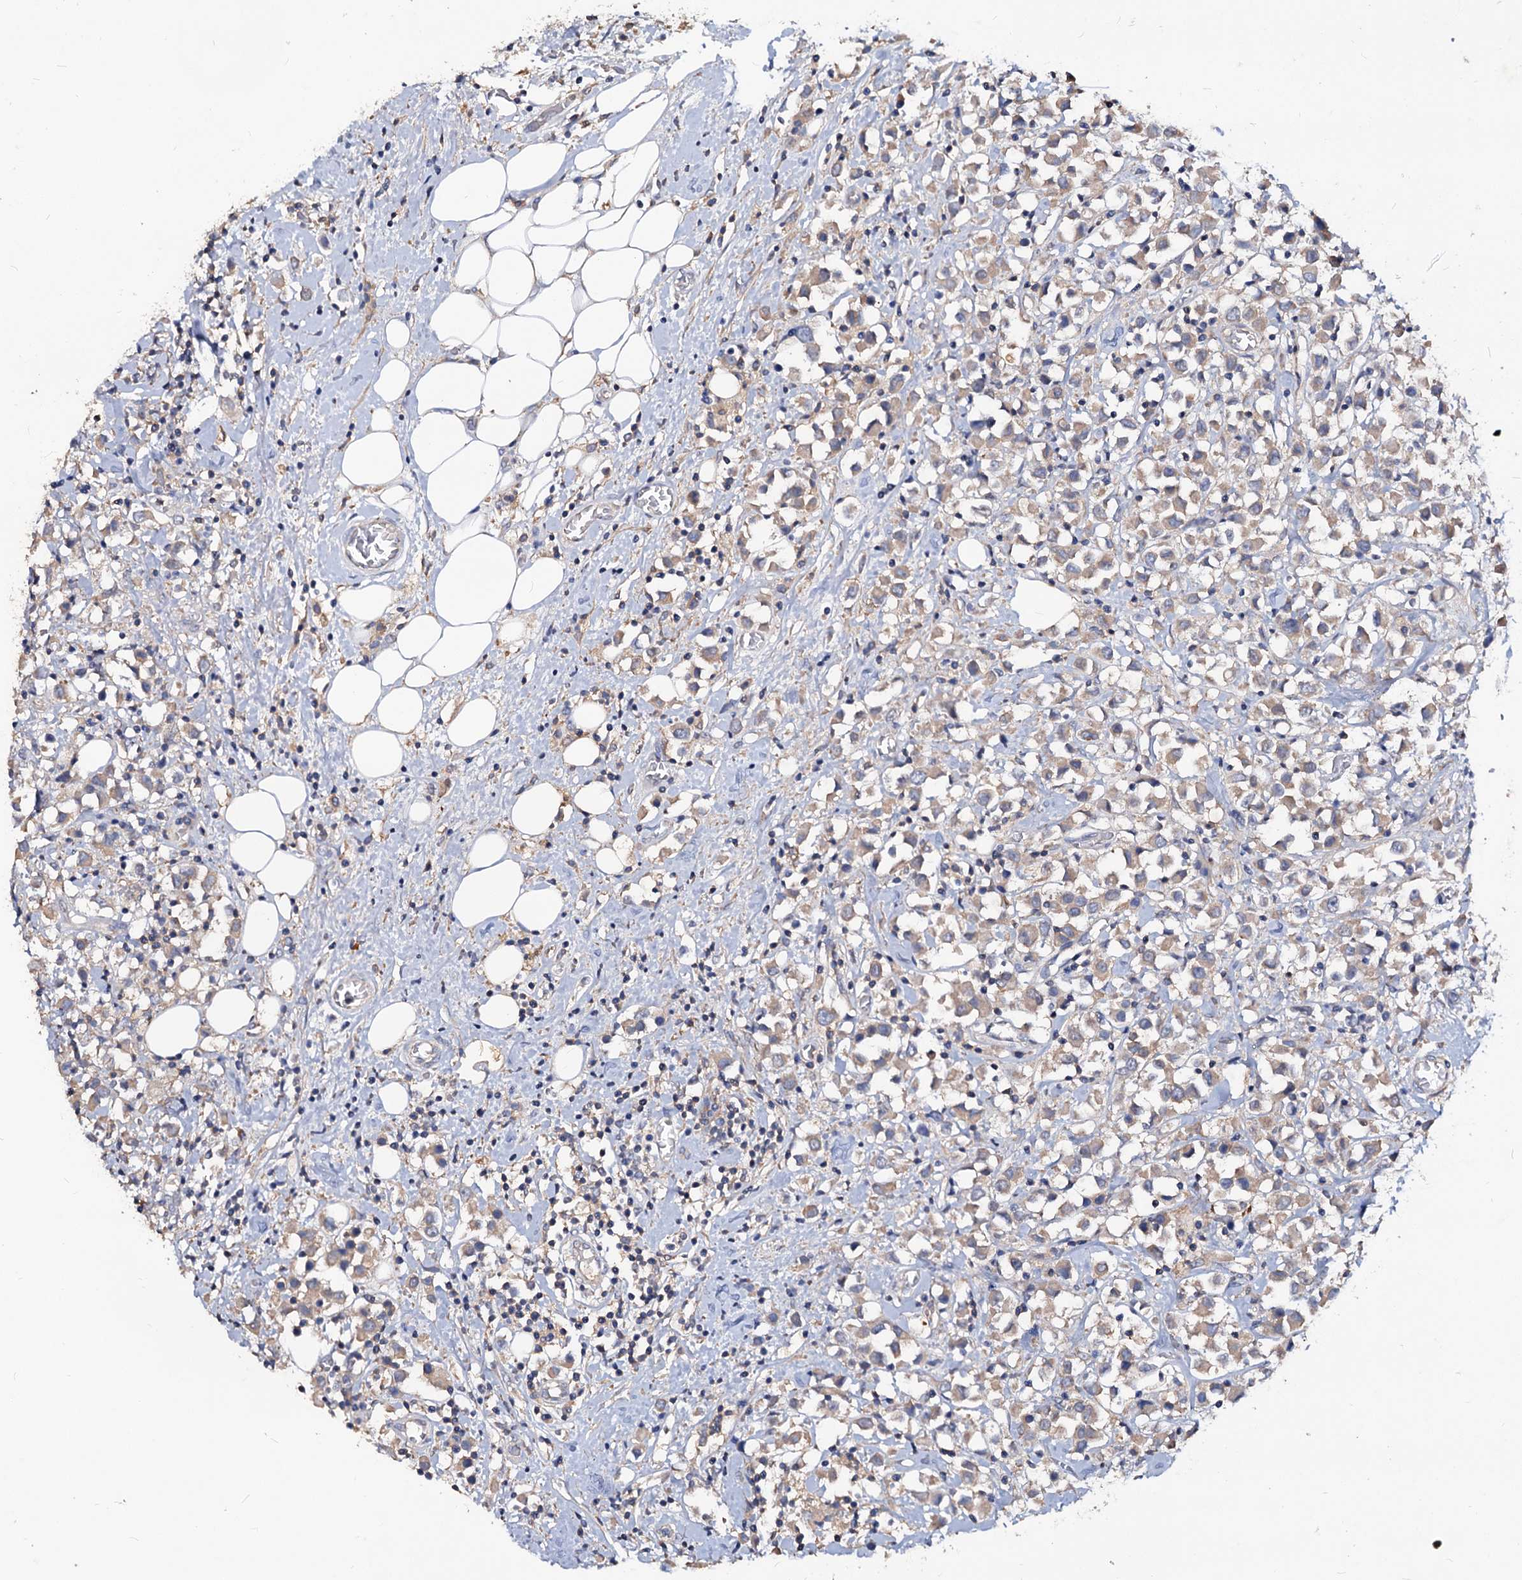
{"staining": {"intensity": "weak", "quantity": ">75%", "location": "cytoplasmic/membranous"}, "tissue": "breast cancer", "cell_type": "Tumor cells", "image_type": "cancer", "snomed": [{"axis": "morphology", "description": "Duct carcinoma"}, {"axis": "topography", "description": "Breast"}], "caption": "Immunohistochemistry (IHC) image of neoplastic tissue: infiltrating ductal carcinoma (breast) stained using IHC exhibits low levels of weak protein expression localized specifically in the cytoplasmic/membranous of tumor cells, appearing as a cytoplasmic/membranous brown color.", "gene": "ACY3", "patient": {"sex": "female", "age": 61}}